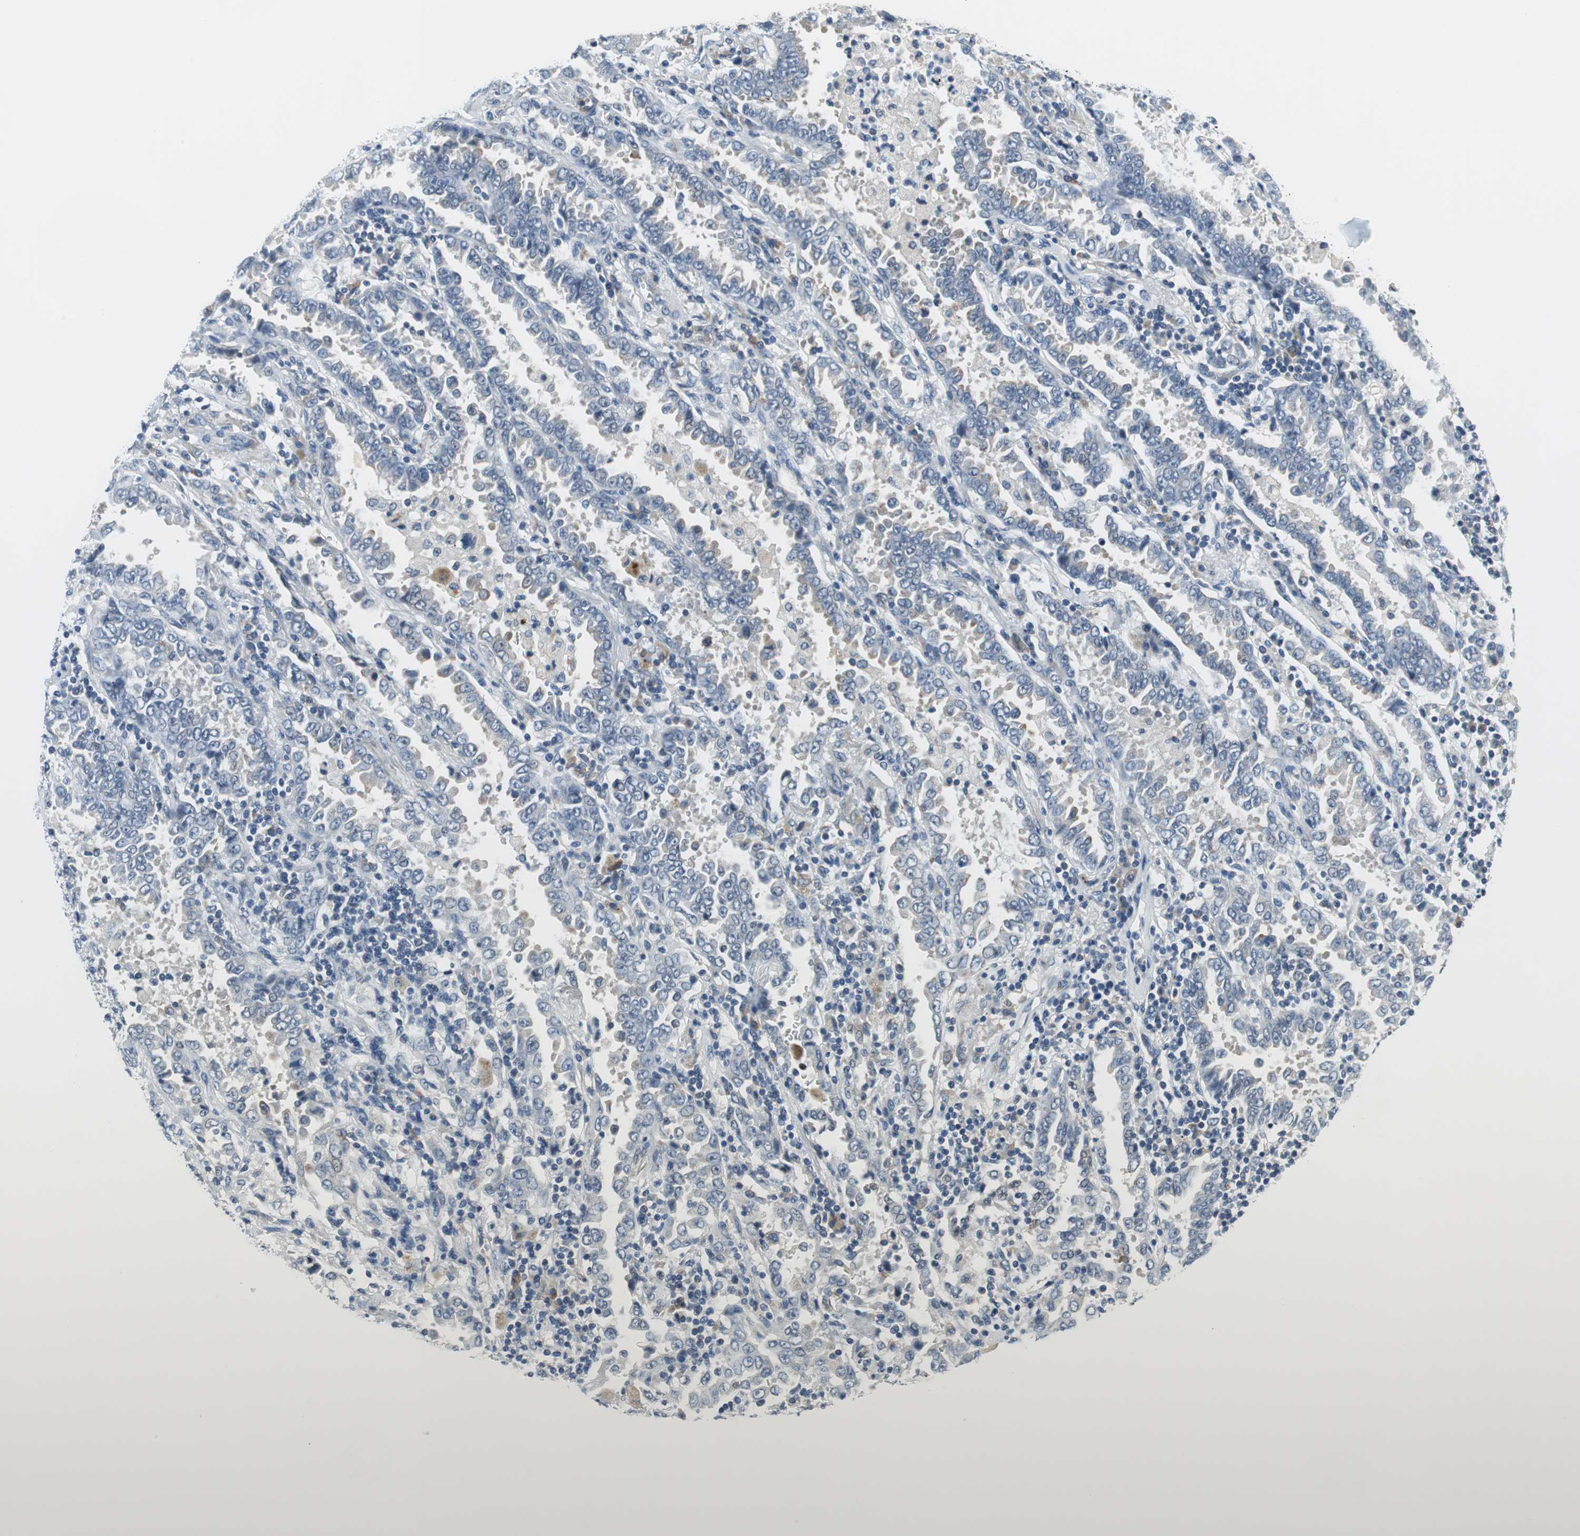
{"staining": {"intensity": "negative", "quantity": "none", "location": "none"}, "tissue": "lung cancer", "cell_type": "Tumor cells", "image_type": "cancer", "snomed": [{"axis": "morphology", "description": "Normal tissue, NOS"}, {"axis": "morphology", "description": "Inflammation, NOS"}, {"axis": "morphology", "description": "Adenocarcinoma, NOS"}, {"axis": "topography", "description": "Lung"}], "caption": "High power microscopy histopathology image of an immunohistochemistry (IHC) photomicrograph of lung cancer (adenocarcinoma), revealing no significant expression in tumor cells.", "gene": "PLAA", "patient": {"sex": "female", "age": 64}}